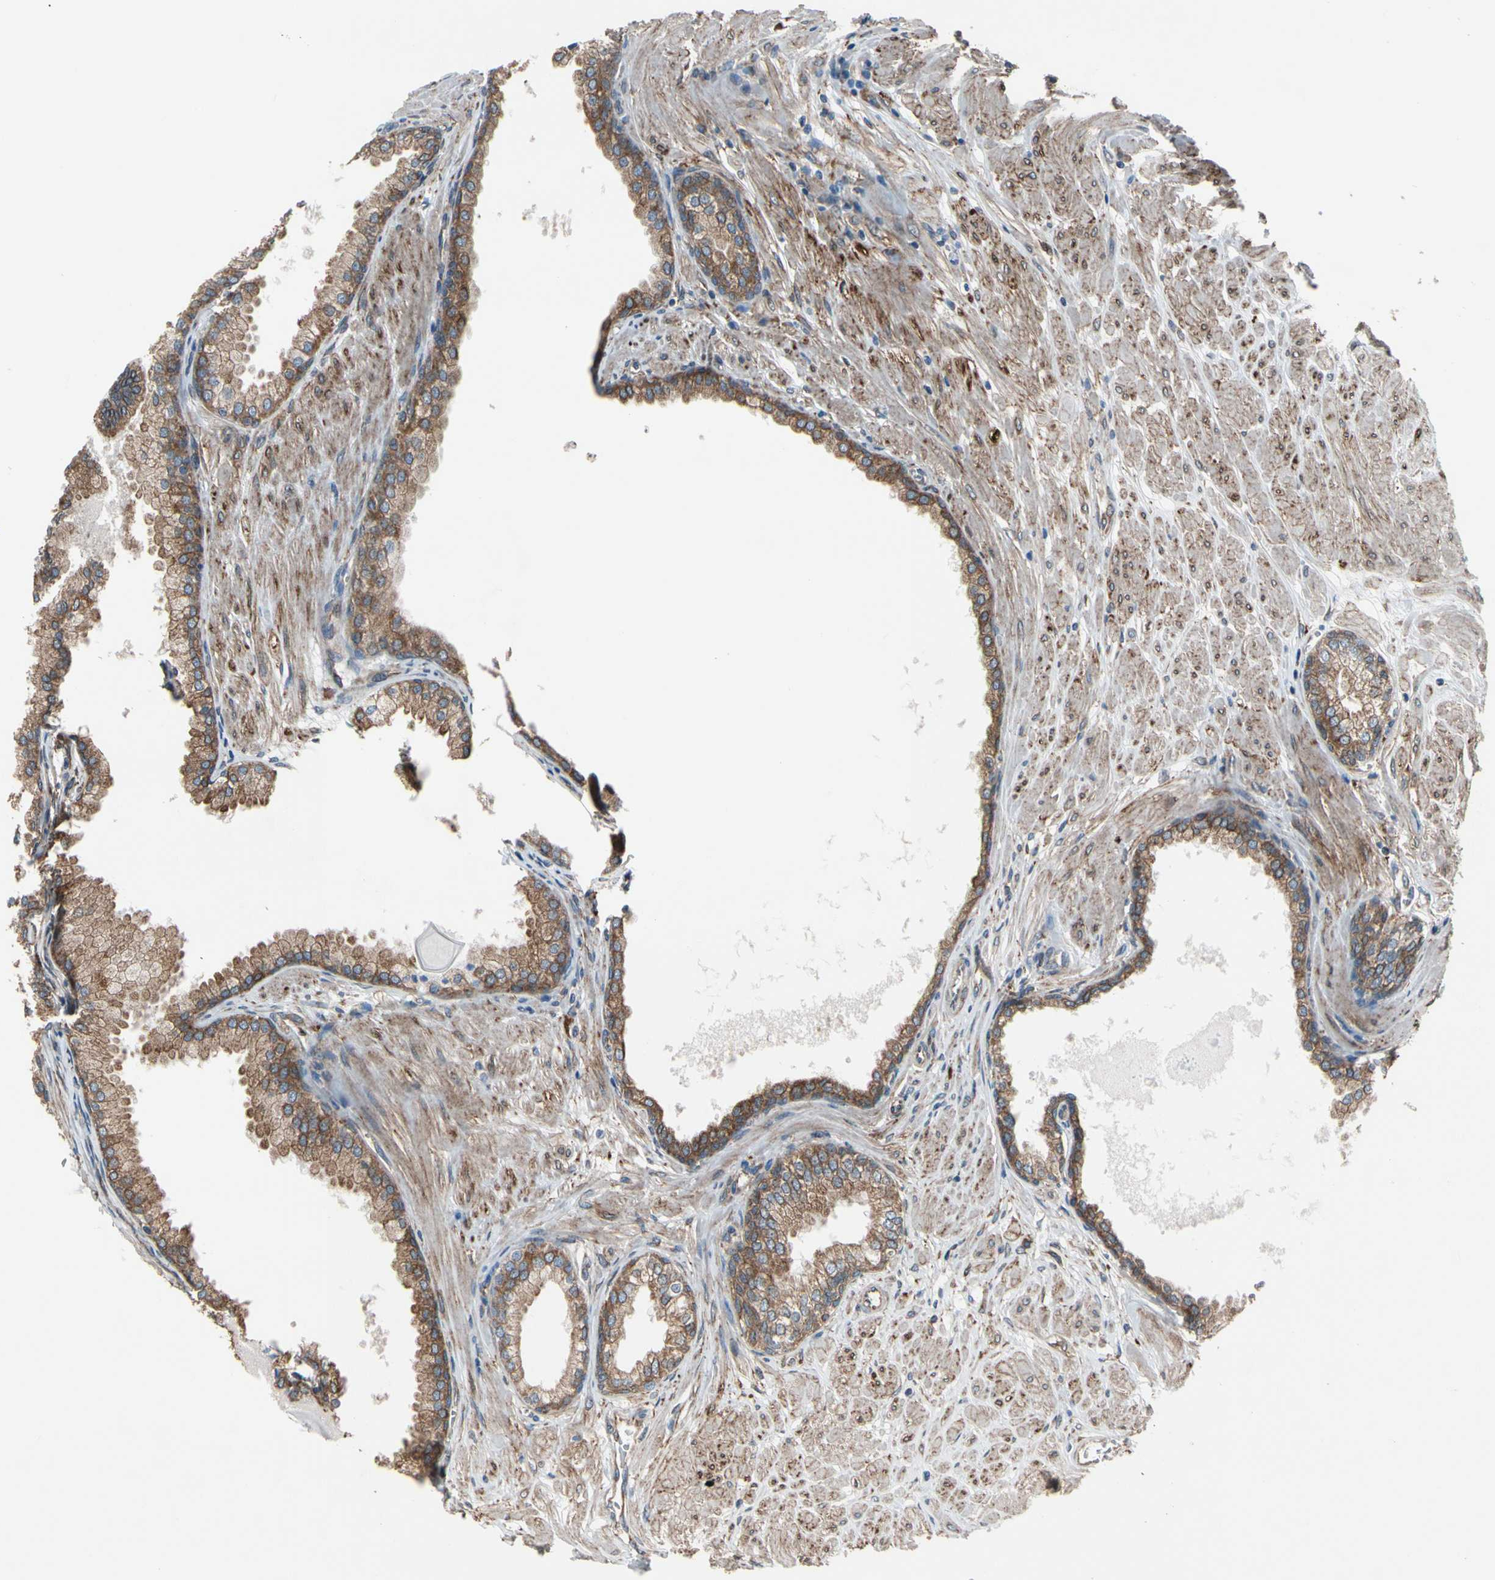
{"staining": {"intensity": "moderate", "quantity": ">75%", "location": "cytoplasmic/membranous"}, "tissue": "prostate", "cell_type": "Glandular cells", "image_type": "normal", "snomed": [{"axis": "morphology", "description": "Normal tissue, NOS"}, {"axis": "topography", "description": "Prostate"}], "caption": "Glandular cells reveal medium levels of moderate cytoplasmic/membranous positivity in approximately >75% of cells in benign human prostate. The staining was performed using DAB (3,3'-diaminobenzidine), with brown indicating positive protein expression. Nuclei are stained blue with hematoxylin.", "gene": "CLCC1", "patient": {"sex": "male", "age": 51}}